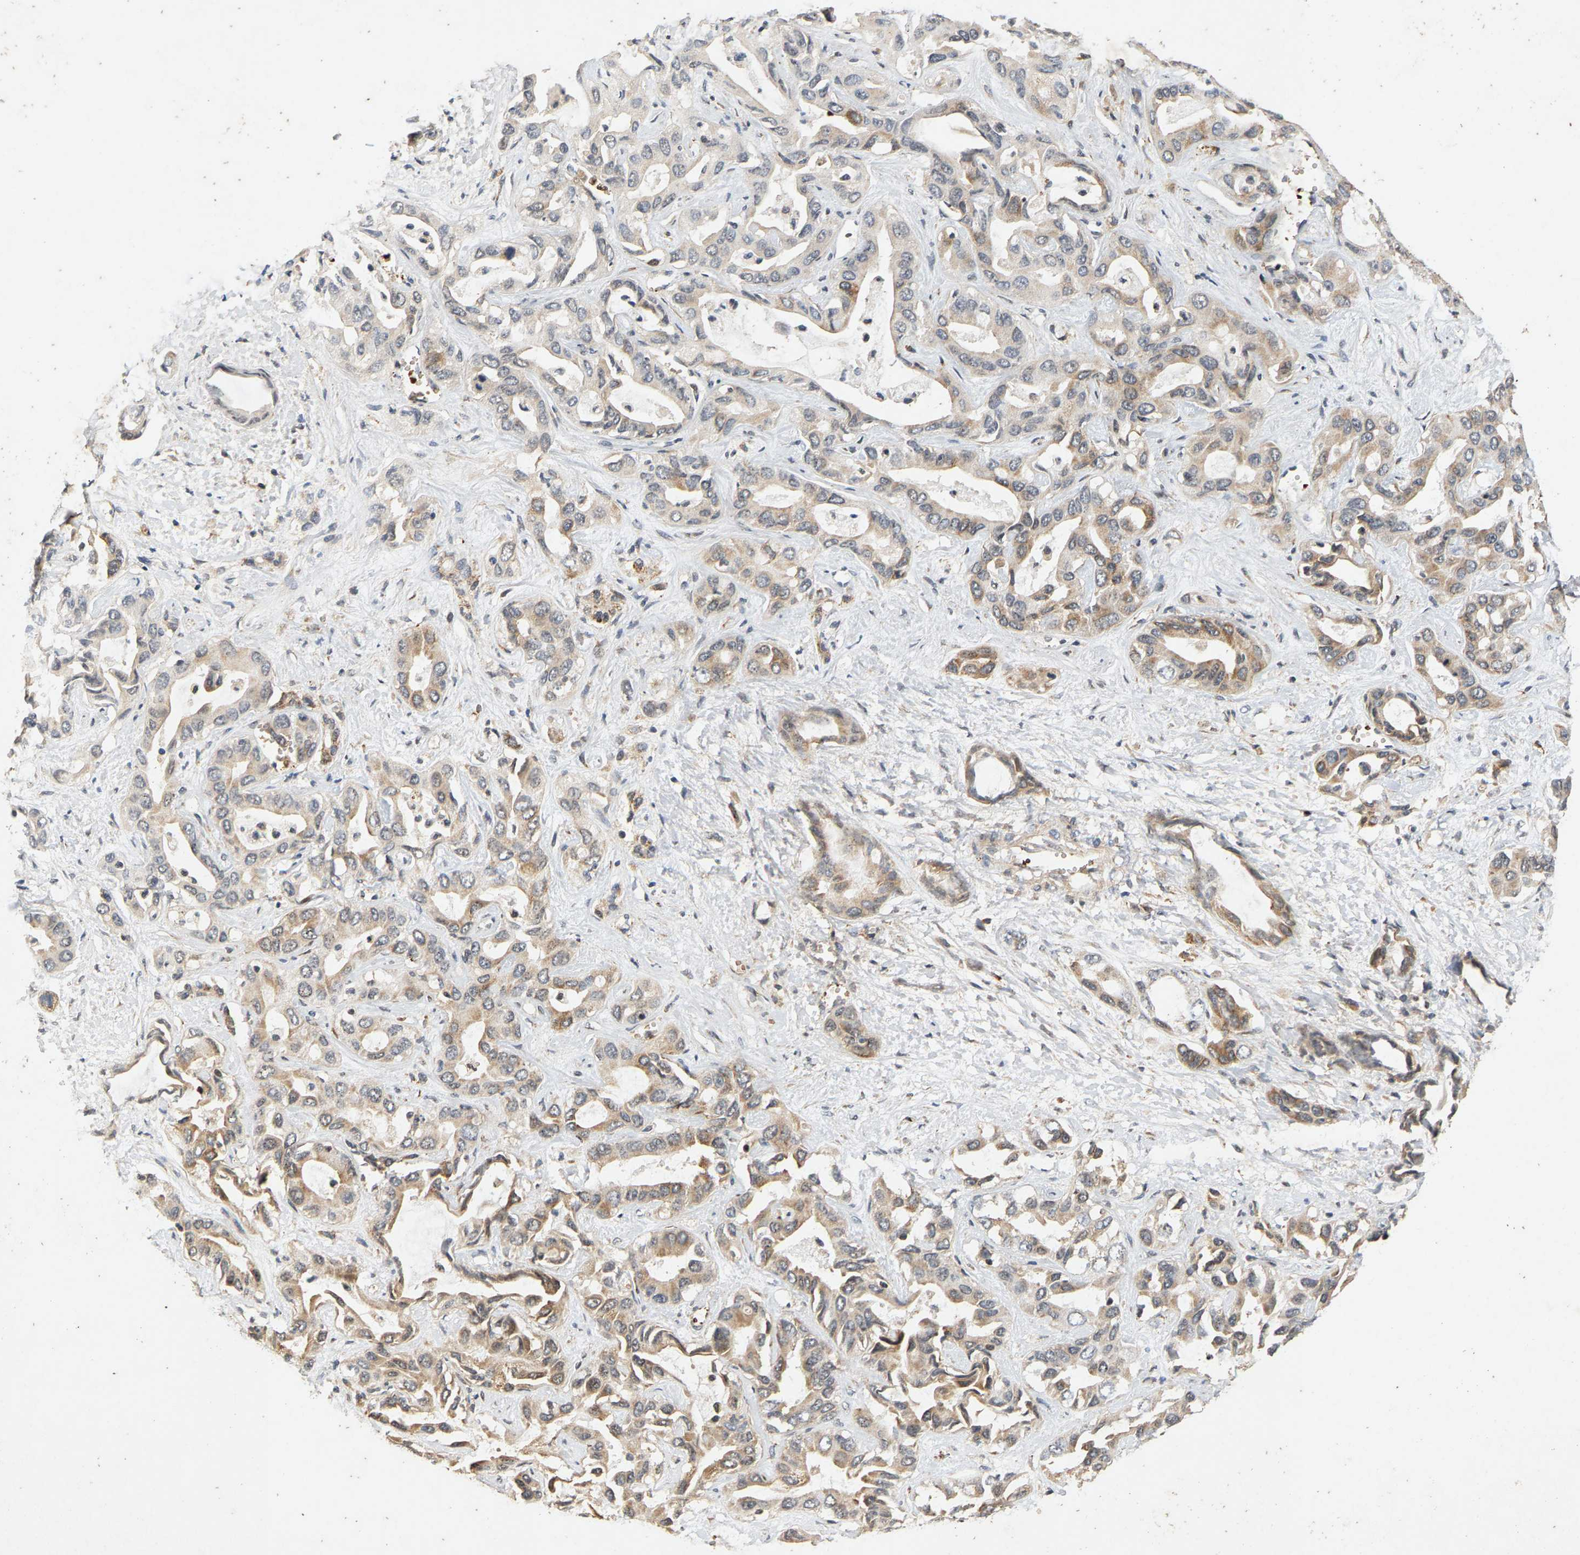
{"staining": {"intensity": "weak", "quantity": "25%-75%", "location": "cytoplasmic/membranous"}, "tissue": "liver cancer", "cell_type": "Tumor cells", "image_type": "cancer", "snomed": [{"axis": "morphology", "description": "Cholangiocarcinoma"}, {"axis": "topography", "description": "Liver"}], "caption": "Tumor cells reveal low levels of weak cytoplasmic/membranous expression in approximately 25%-75% of cells in liver cancer (cholangiocarcinoma).", "gene": "CIDEC", "patient": {"sex": "female", "age": 52}}